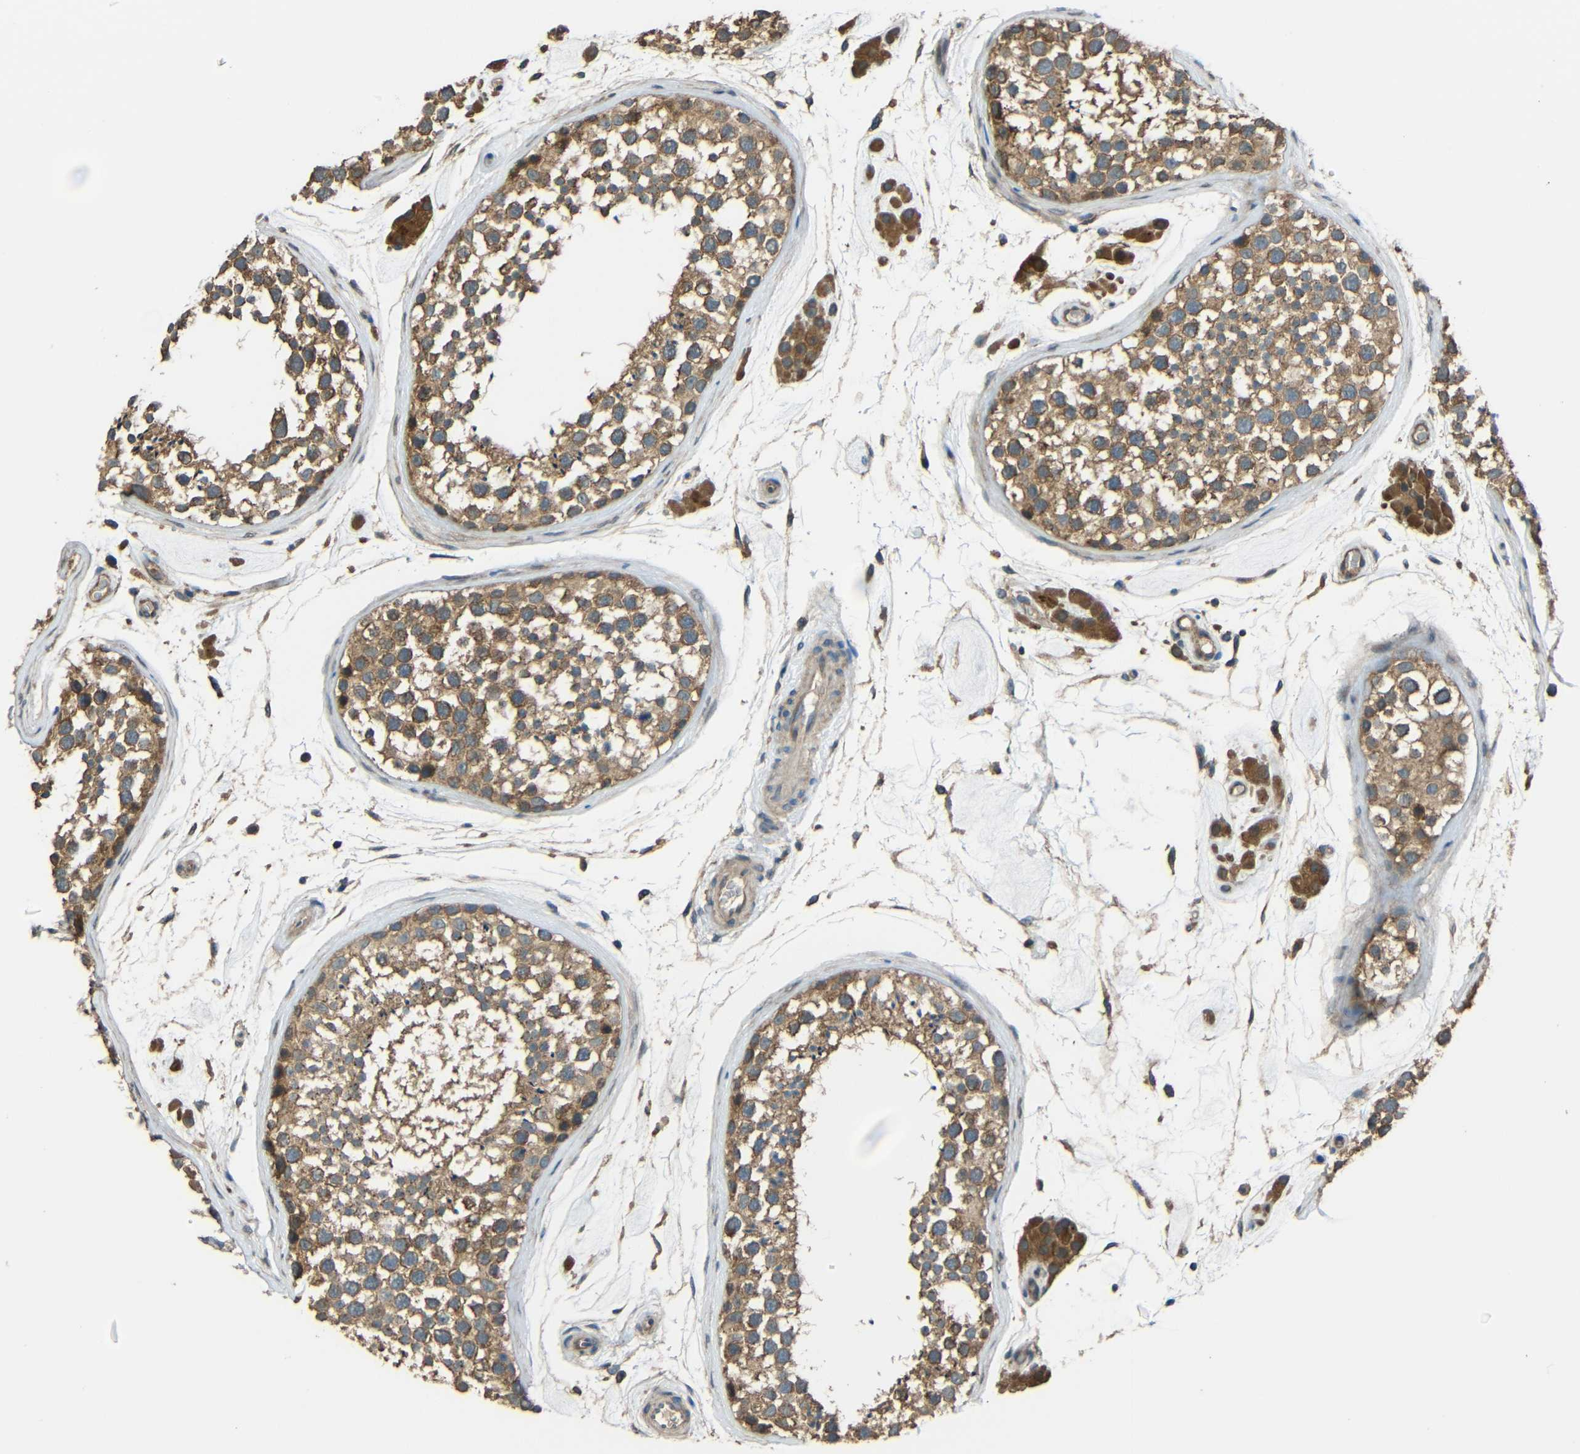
{"staining": {"intensity": "moderate", "quantity": ">75%", "location": "cytoplasmic/membranous"}, "tissue": "testis", "cell_type": "Cells in seminiferous ducts", "image_type": "normal", "snomed": [{"axis": "morphology", "description": "Normal tissue, NOS"}, {"axis": "topography", "description": "Testis"}], "caption": "Immunohistochemistry (IHC) staining of normal testis, which reveals medium levels of moderate cytoplasmic/membranous expression in approximately >75% of cells in seminiferous ducts indicating moderate cytoplasmic/membranous protein staining. The staining was performed using DAB (3,3'-diaminobenzidine) (brown) for protein detection and nuclei were counterstained in hematoxylin (blue).", "gene": "ACACA", "patient": {"sex": "male", "age": 46}}